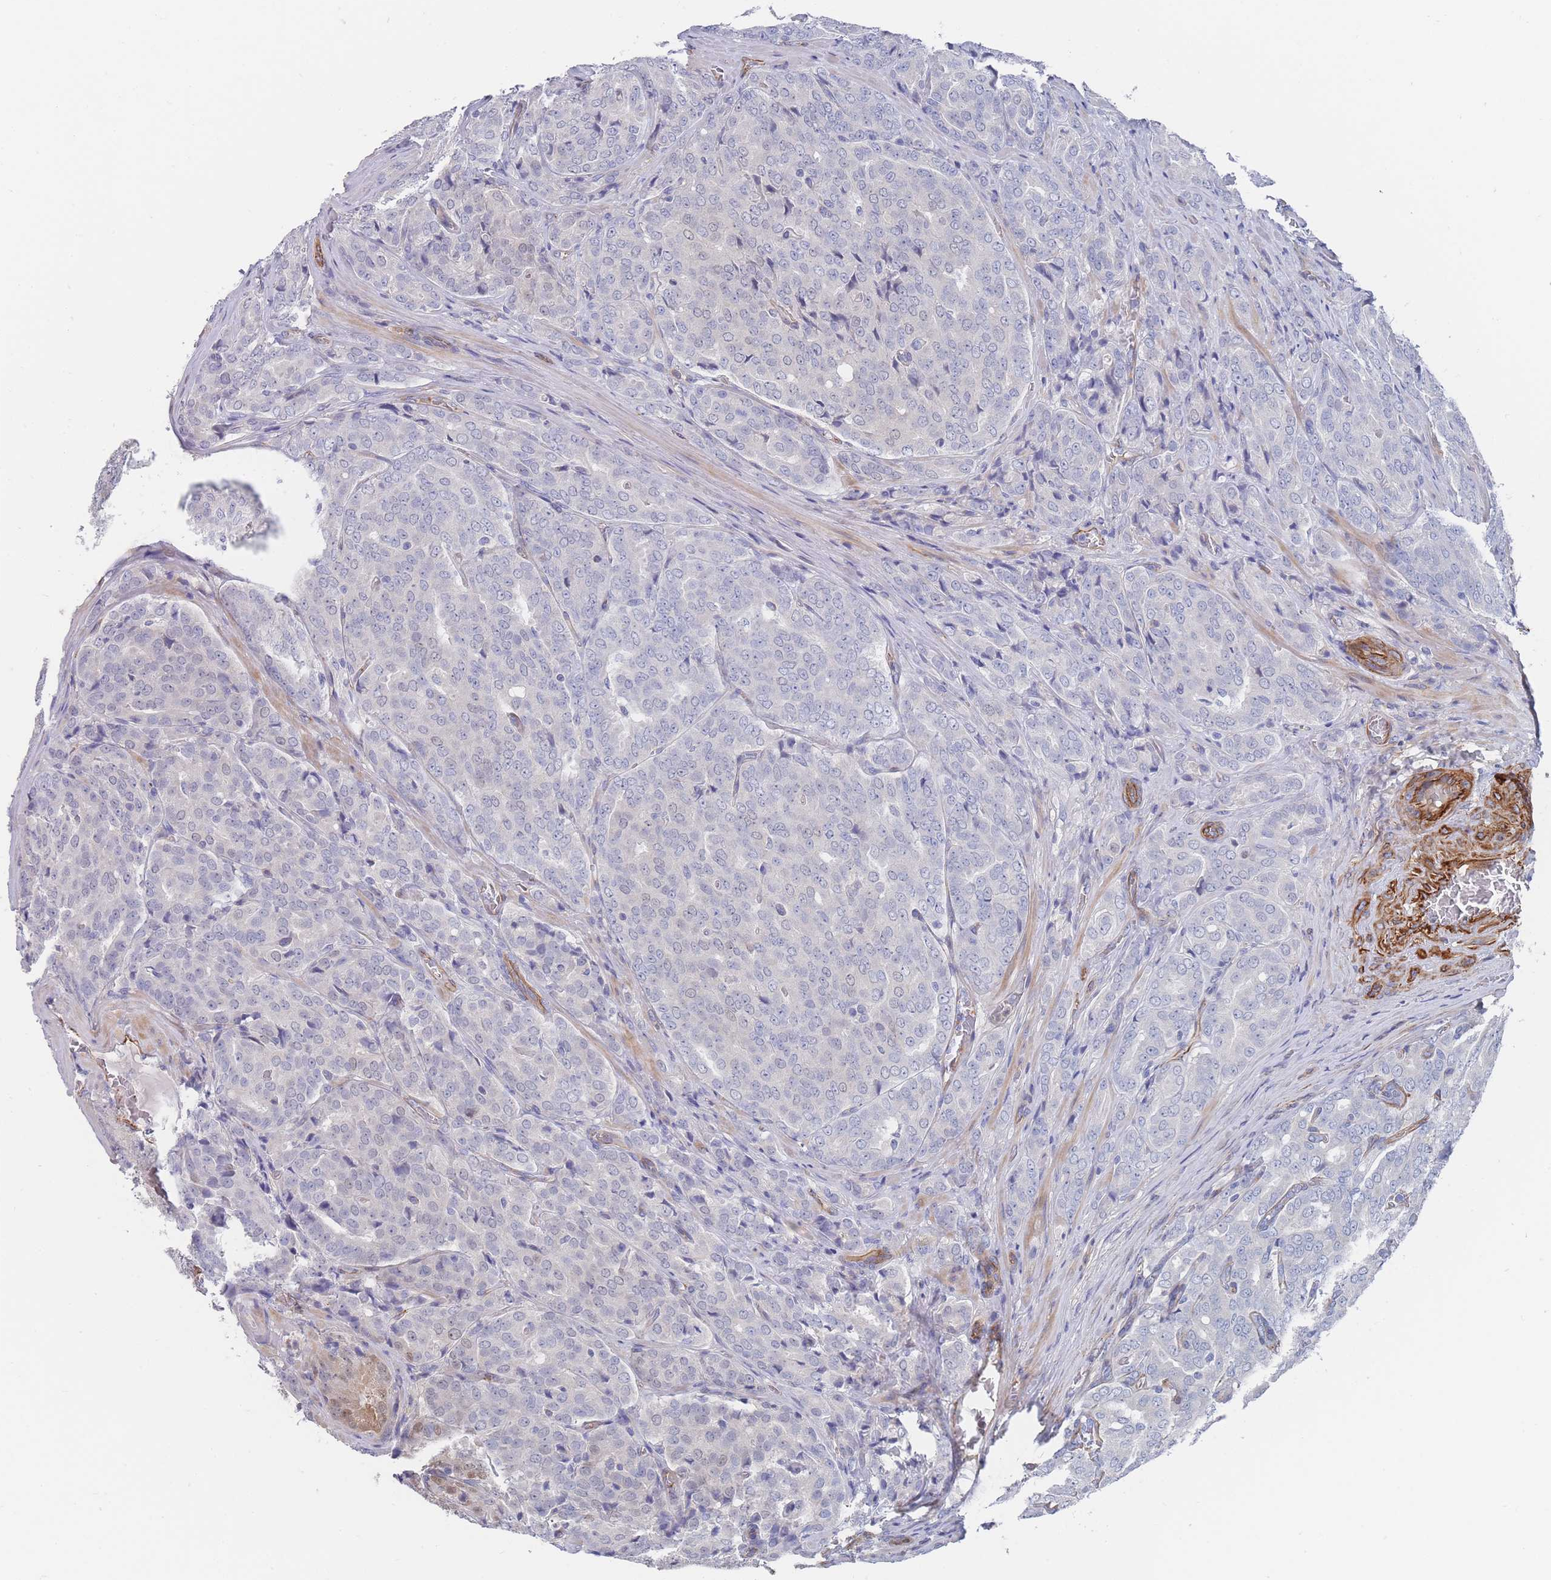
{"staining": {"intensity": "negative", "quantity": "none", "location": "none"}, "tissue": "prostate cancer", "cell_type": "Tumor cells", "image_type": "cancer", "snomed": [{"axis": "morphology", "description": "Adenocarcinoma, High grade"}, {"axis": "topography", "description": "Prostate"}], "caption": "This is an immunohistochemistry photomicrograph of high-grade adenocarcinoma (prostate). There is no staining in tumor cells.", "gene": "G6PC1", "patient": {"sex": "male", "age": 68}}